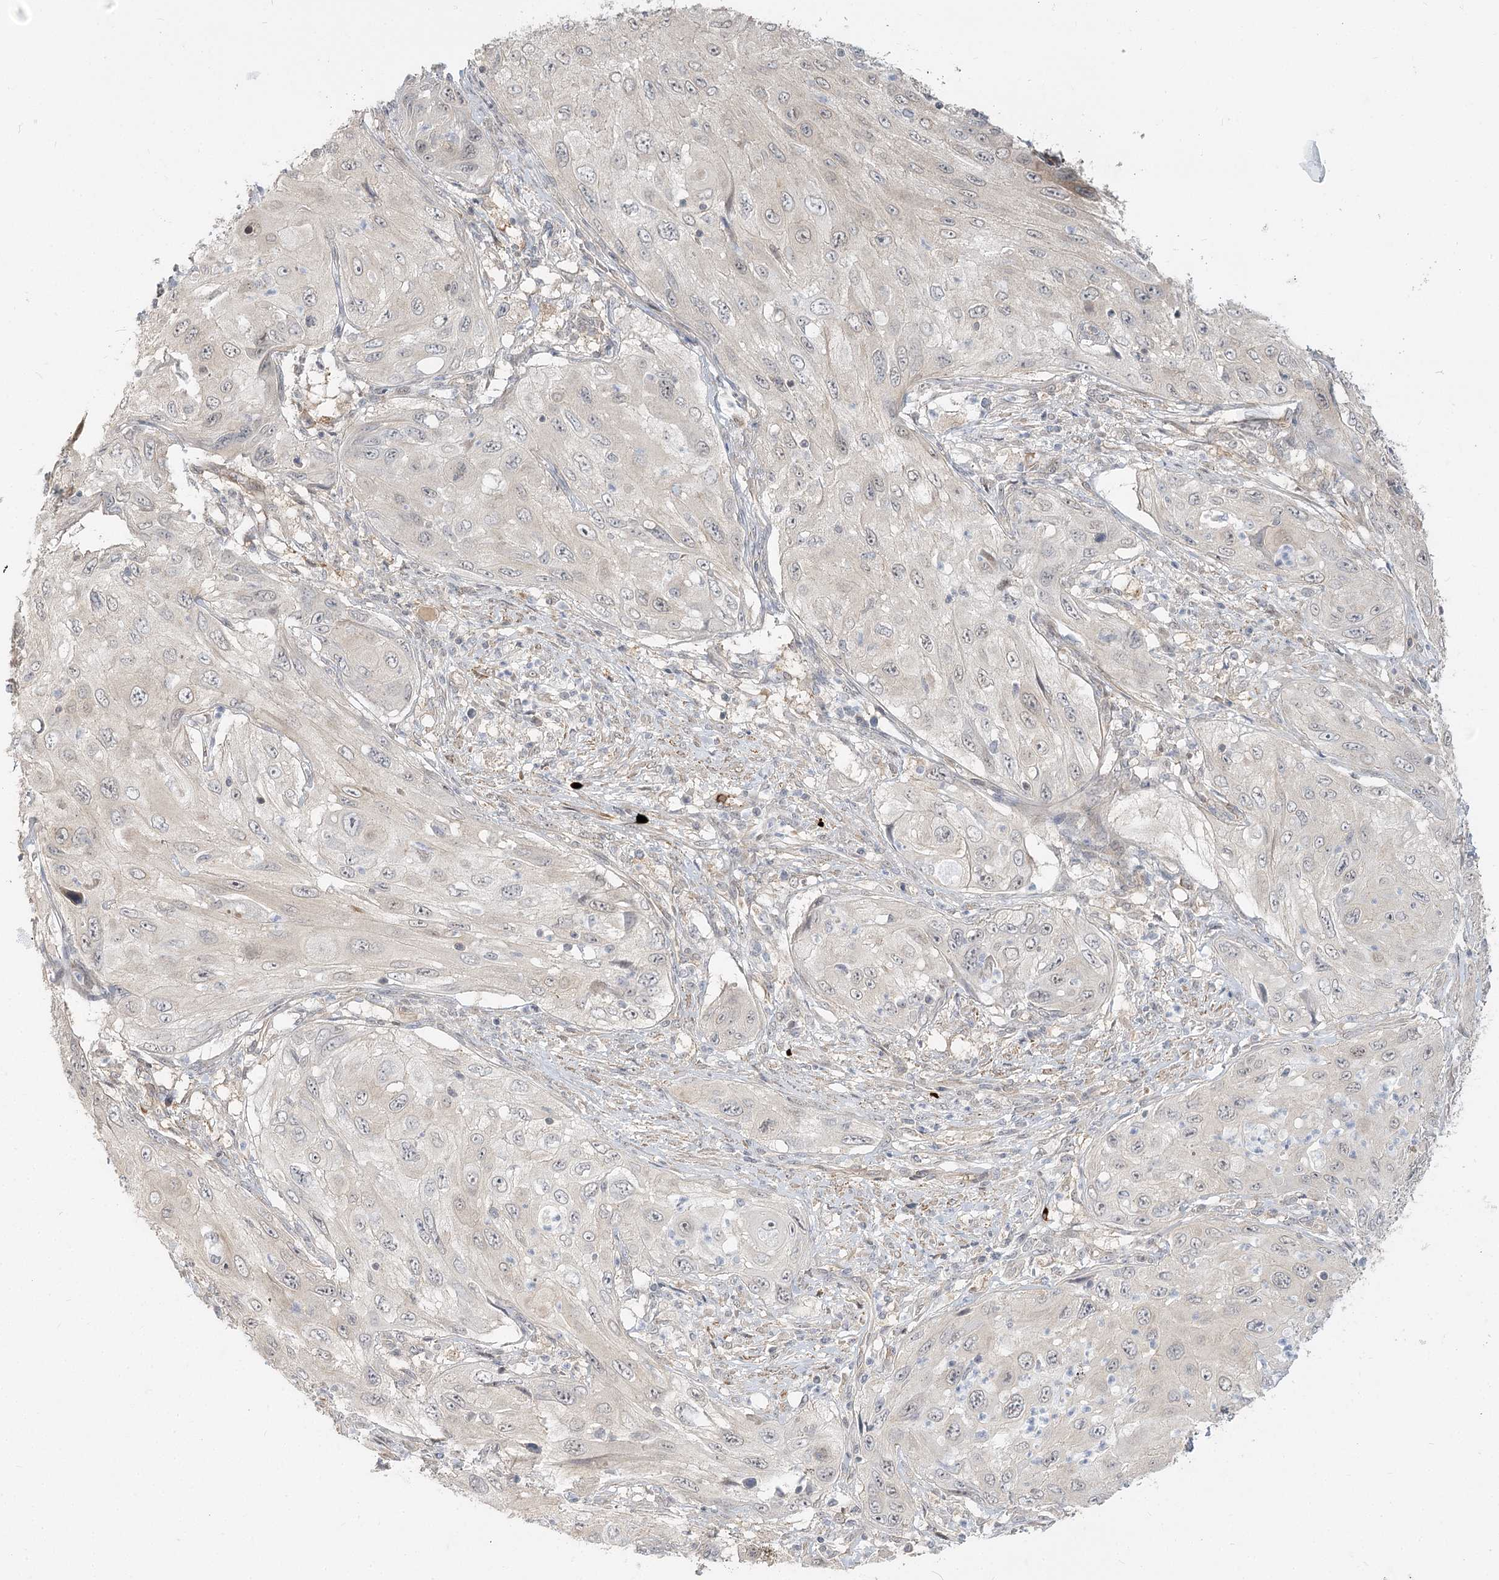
{"staining": {"intensity": "negative", "quantity": "none", "location": "none"}, "tissue": "cervical cancer", "cell_type": "Tumor cells", "image_type": "cancer", "snomed": [{"axis": "morphology", "description": "Squamous cell carcinoma, NOS"}, {"axis": "topography", "description": "Cervix"}], "caption": "Immunohistochemistry (IHC) of human cervical cancer exhibits no expression in tumor cells. (IHC, brightfield microscopy, high magnification).", "gene": "GUCY2C", "patient": {"sex": "female", "age": 42}}